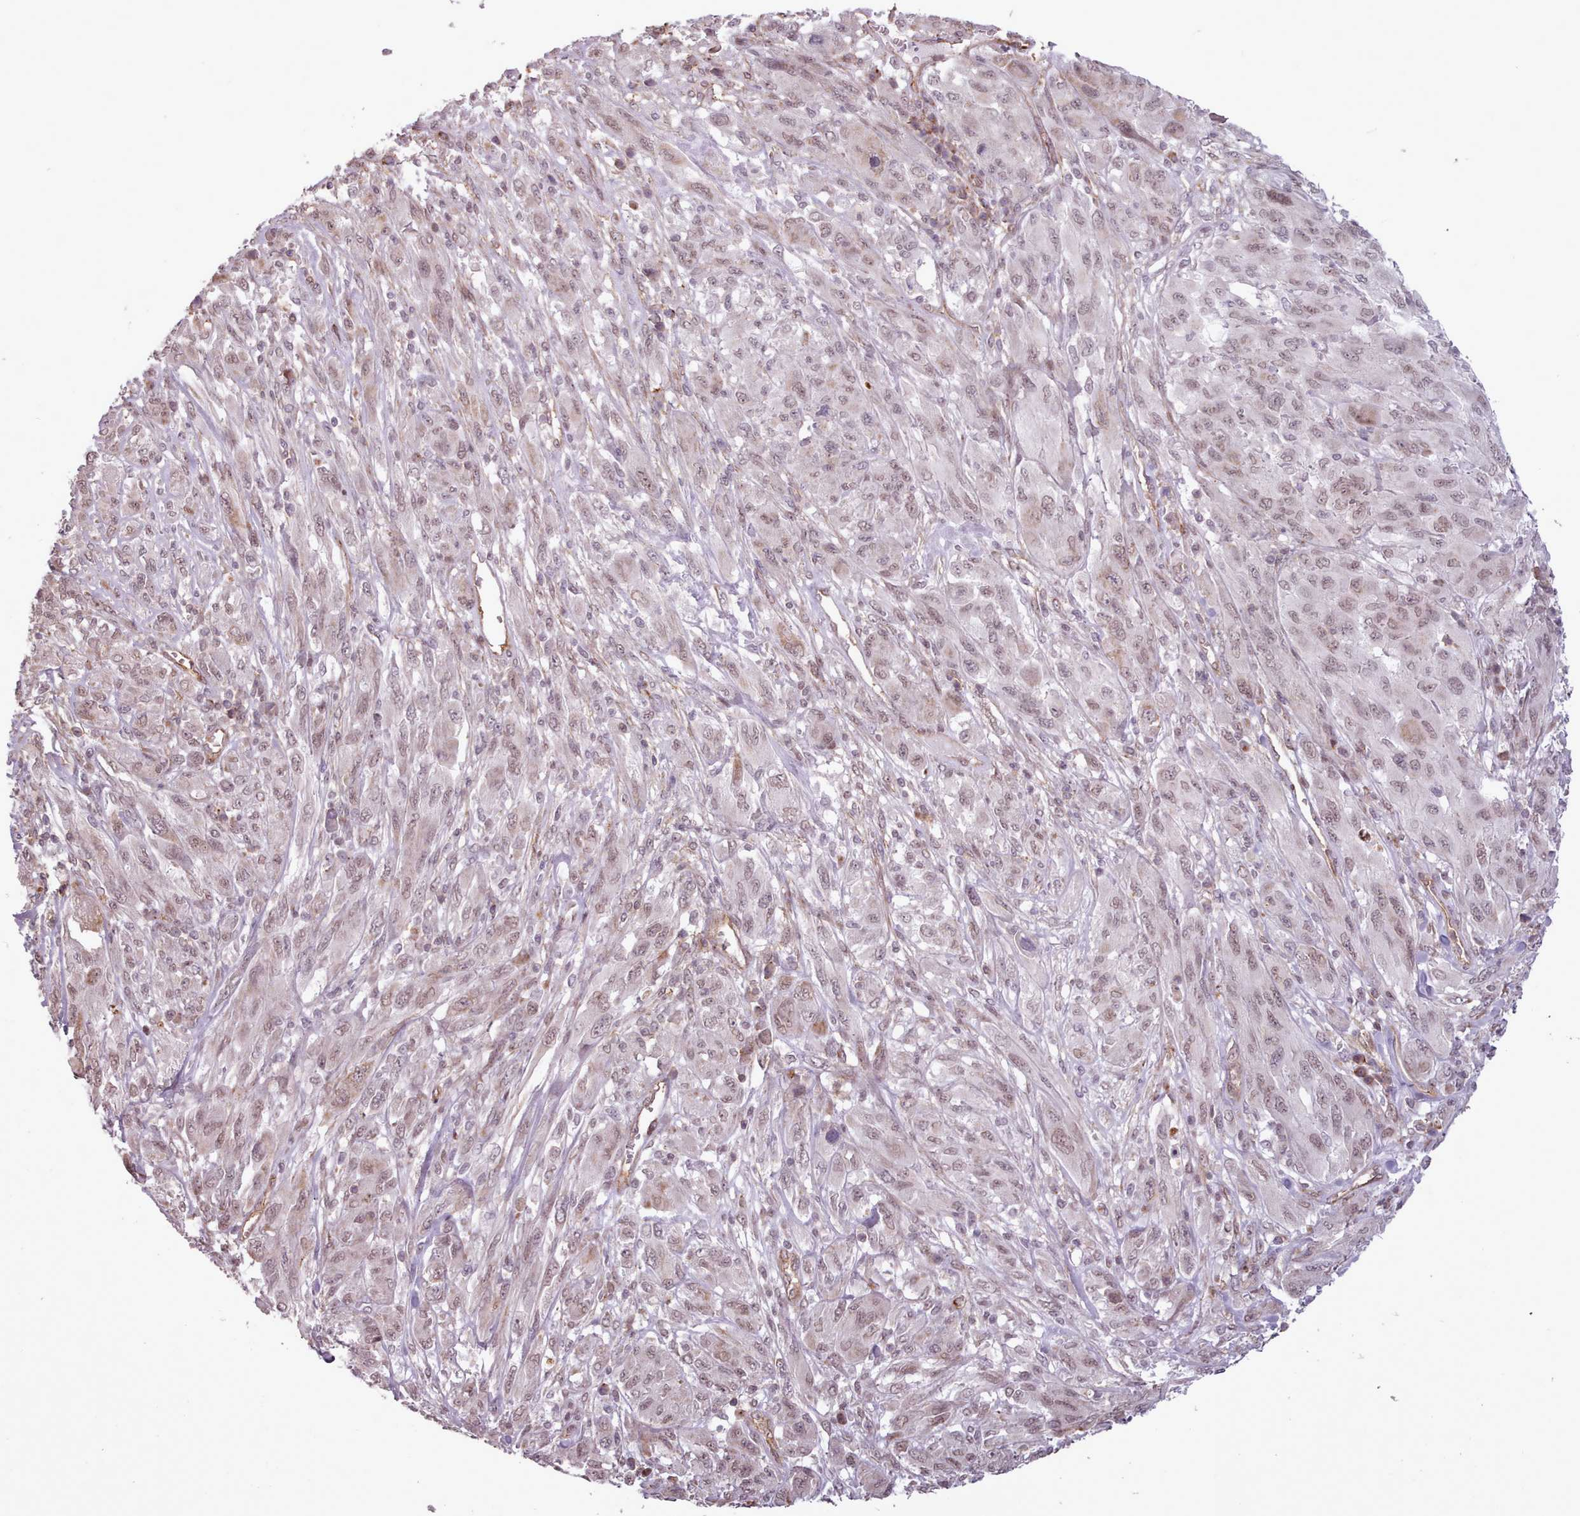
{"staining": {"intensity": "weak", "quantity": "25%-75%", "location": "nuclear"}, "tissue": "melanoma", "cell_type": "Tumor cells", "image_type": "cancer", "snomed": [{"axis": "morphology", "description": "Malignant melanoma, NOS"}, {"axis": "topography", "description": "Skin"}], "caption": "Melanoma was stained to show a protein in brown. There is low levels of weak nuclear positivity in about 25%-75% of tumor cells. The protein of interest is shown in brown color, while the nuclei are stained blue.", "gene": "ZMYM4", "patient": {"sex": "female", "age": 91}}